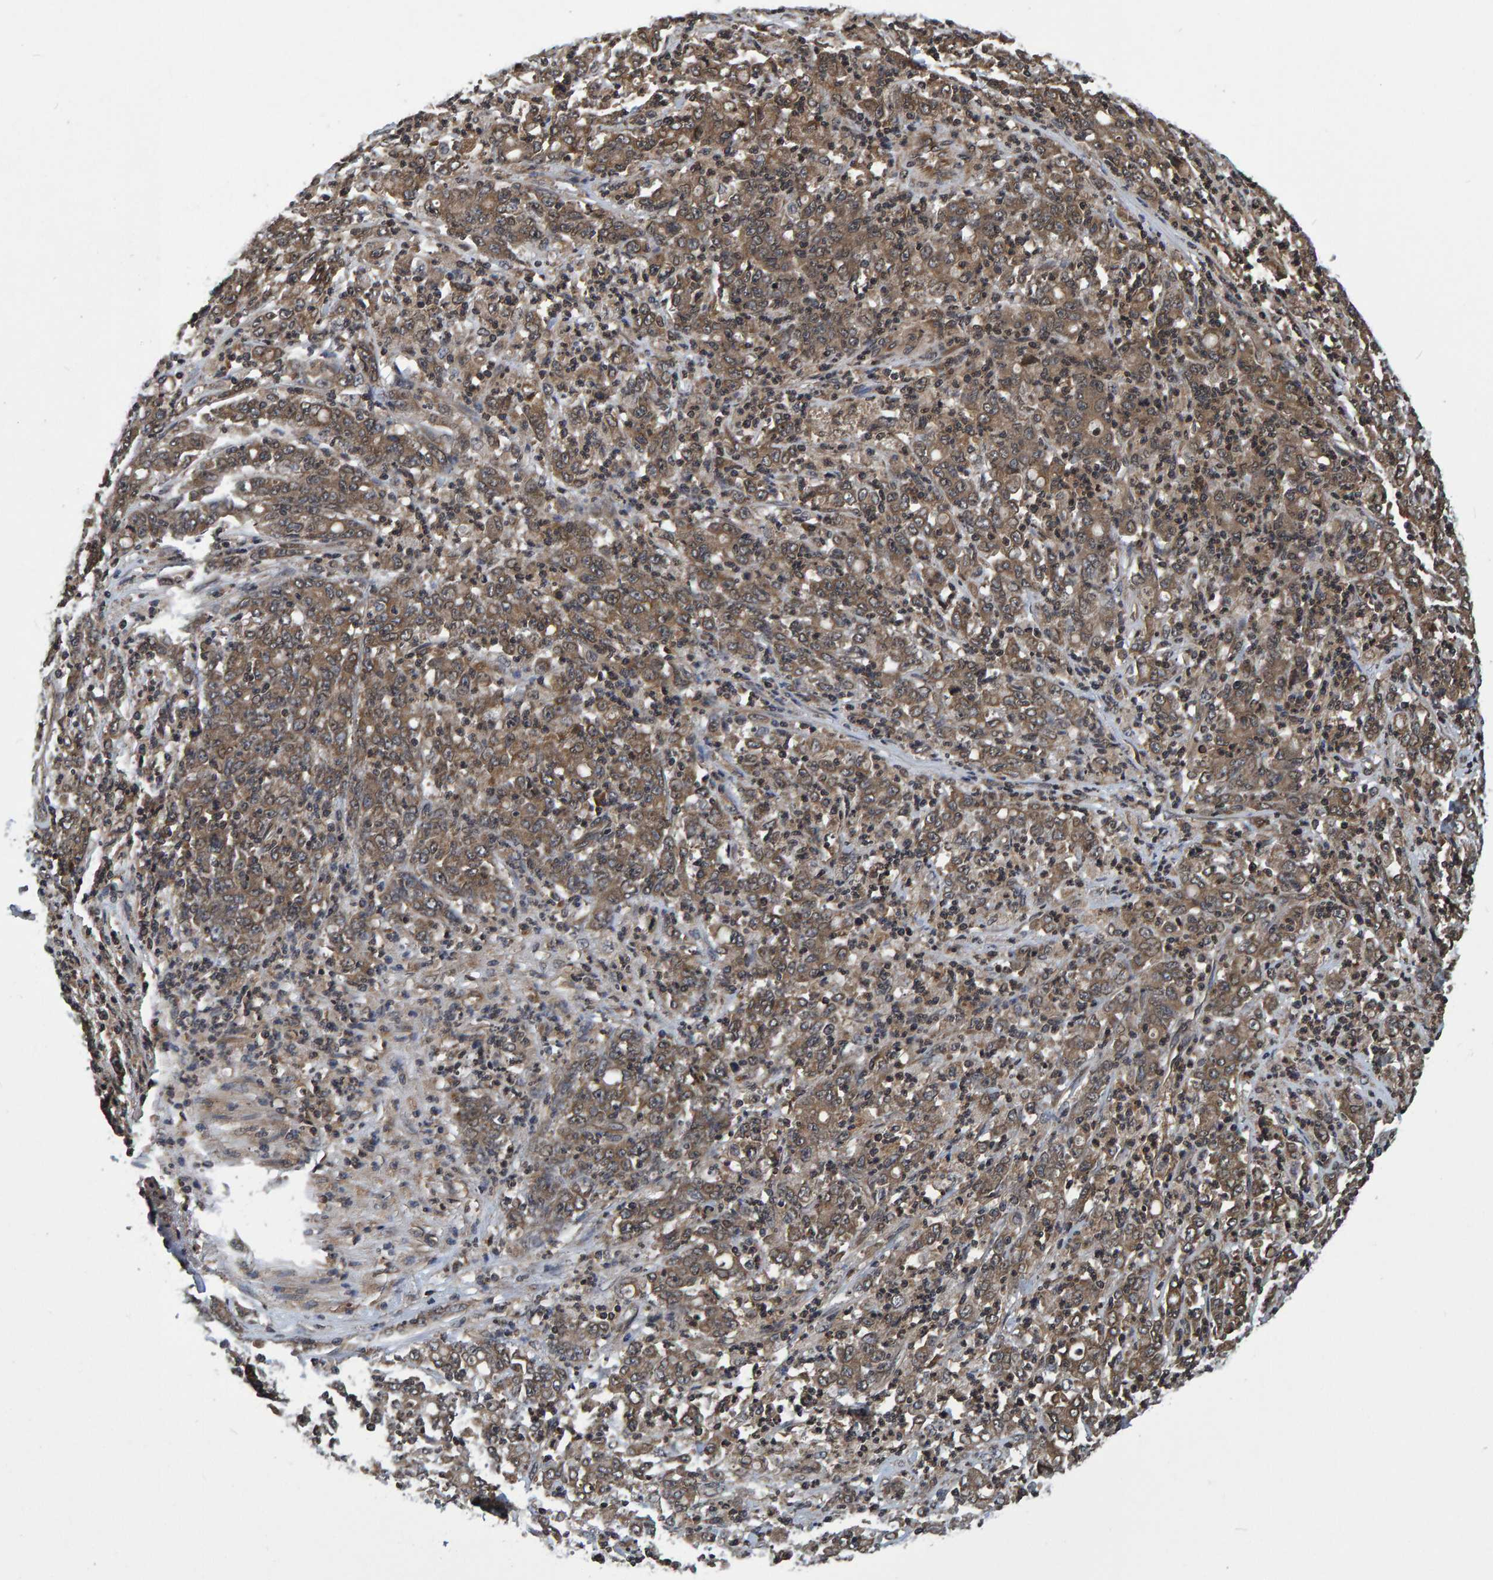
{"staining": {"intensity": "moderate", "quantity": ">75%", "location": "cytoplasmic/membranous"}, "tissue": "stomach cancer", "cell_type": "Tumor cells", "image_type": "cancer", "snomed": [{"axis": "morphology", "description": "Adenocarcinoma, NOS"}, {"axis": "topography", "description": "Stomach, lower"}], "caption": "High-magnification brightfield microscopy of stomach cancer stained with DAB (brown) and counterstained with hematoxylin (blue). tumor cells exhibit moderate cytoplasmic/membranous staining is seen in about>75% of cells.", "gene": "GAB2", "patient": {"sex": "female", "age": 71}}